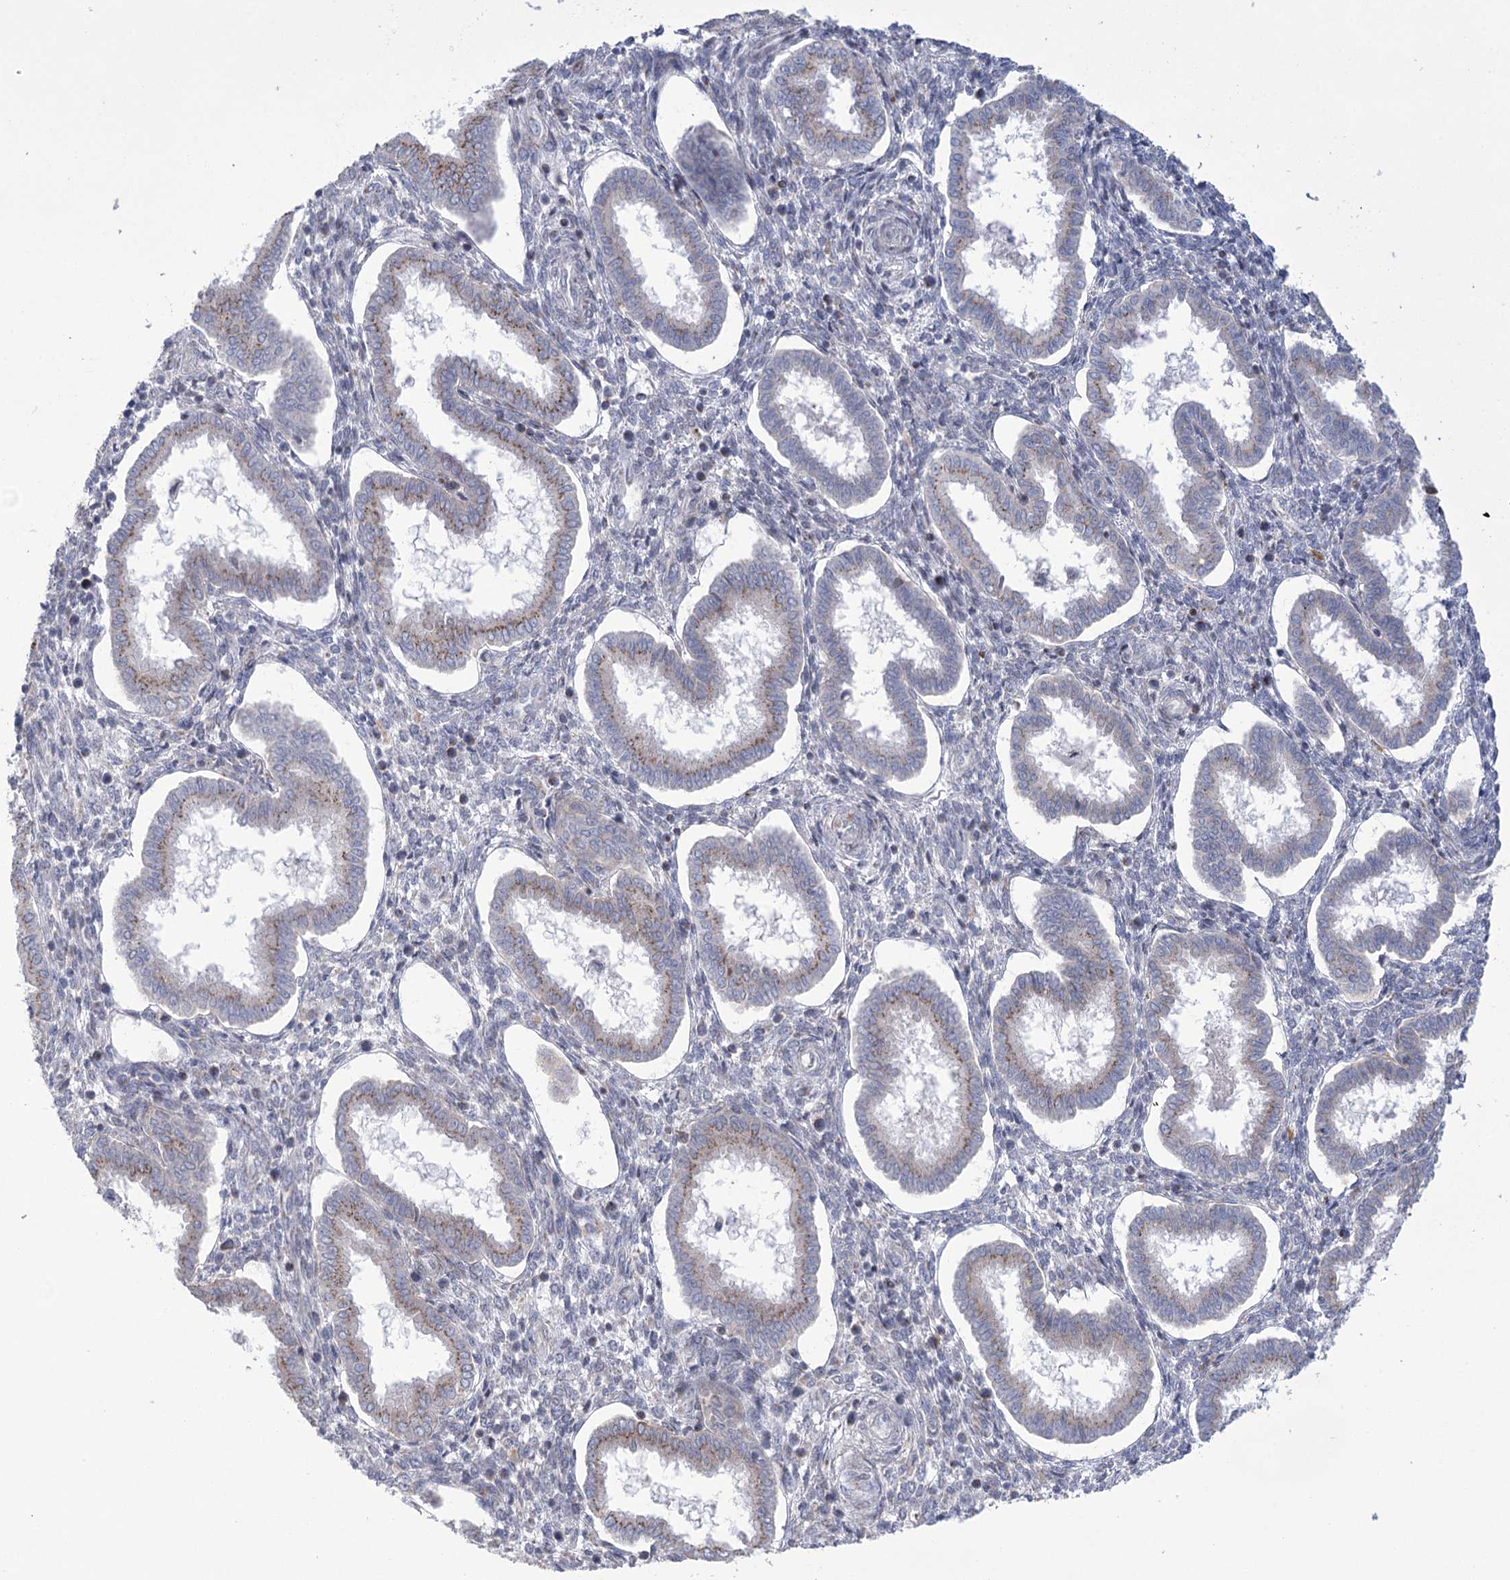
{"staining": {"intensity": "negative", "quantity": "none", "location": "none"}, "tissue": "endometrium", "cell_type": "Cells in endometrial stroma", "image_type": "normal", "snomed": [{"axis": "morphology", "description": "Normal tissue, NOS"}, {"axis": "topography", "description": "Endometrium"}], "caption": "This image is of benign endometrium stained with IHC to label a protein in brown with the nuclei are counter-stained blue. There is no staining in cells in endometrial stroma.", "gene": "NME7", "patient": {"sex": "female", "age": 24}}